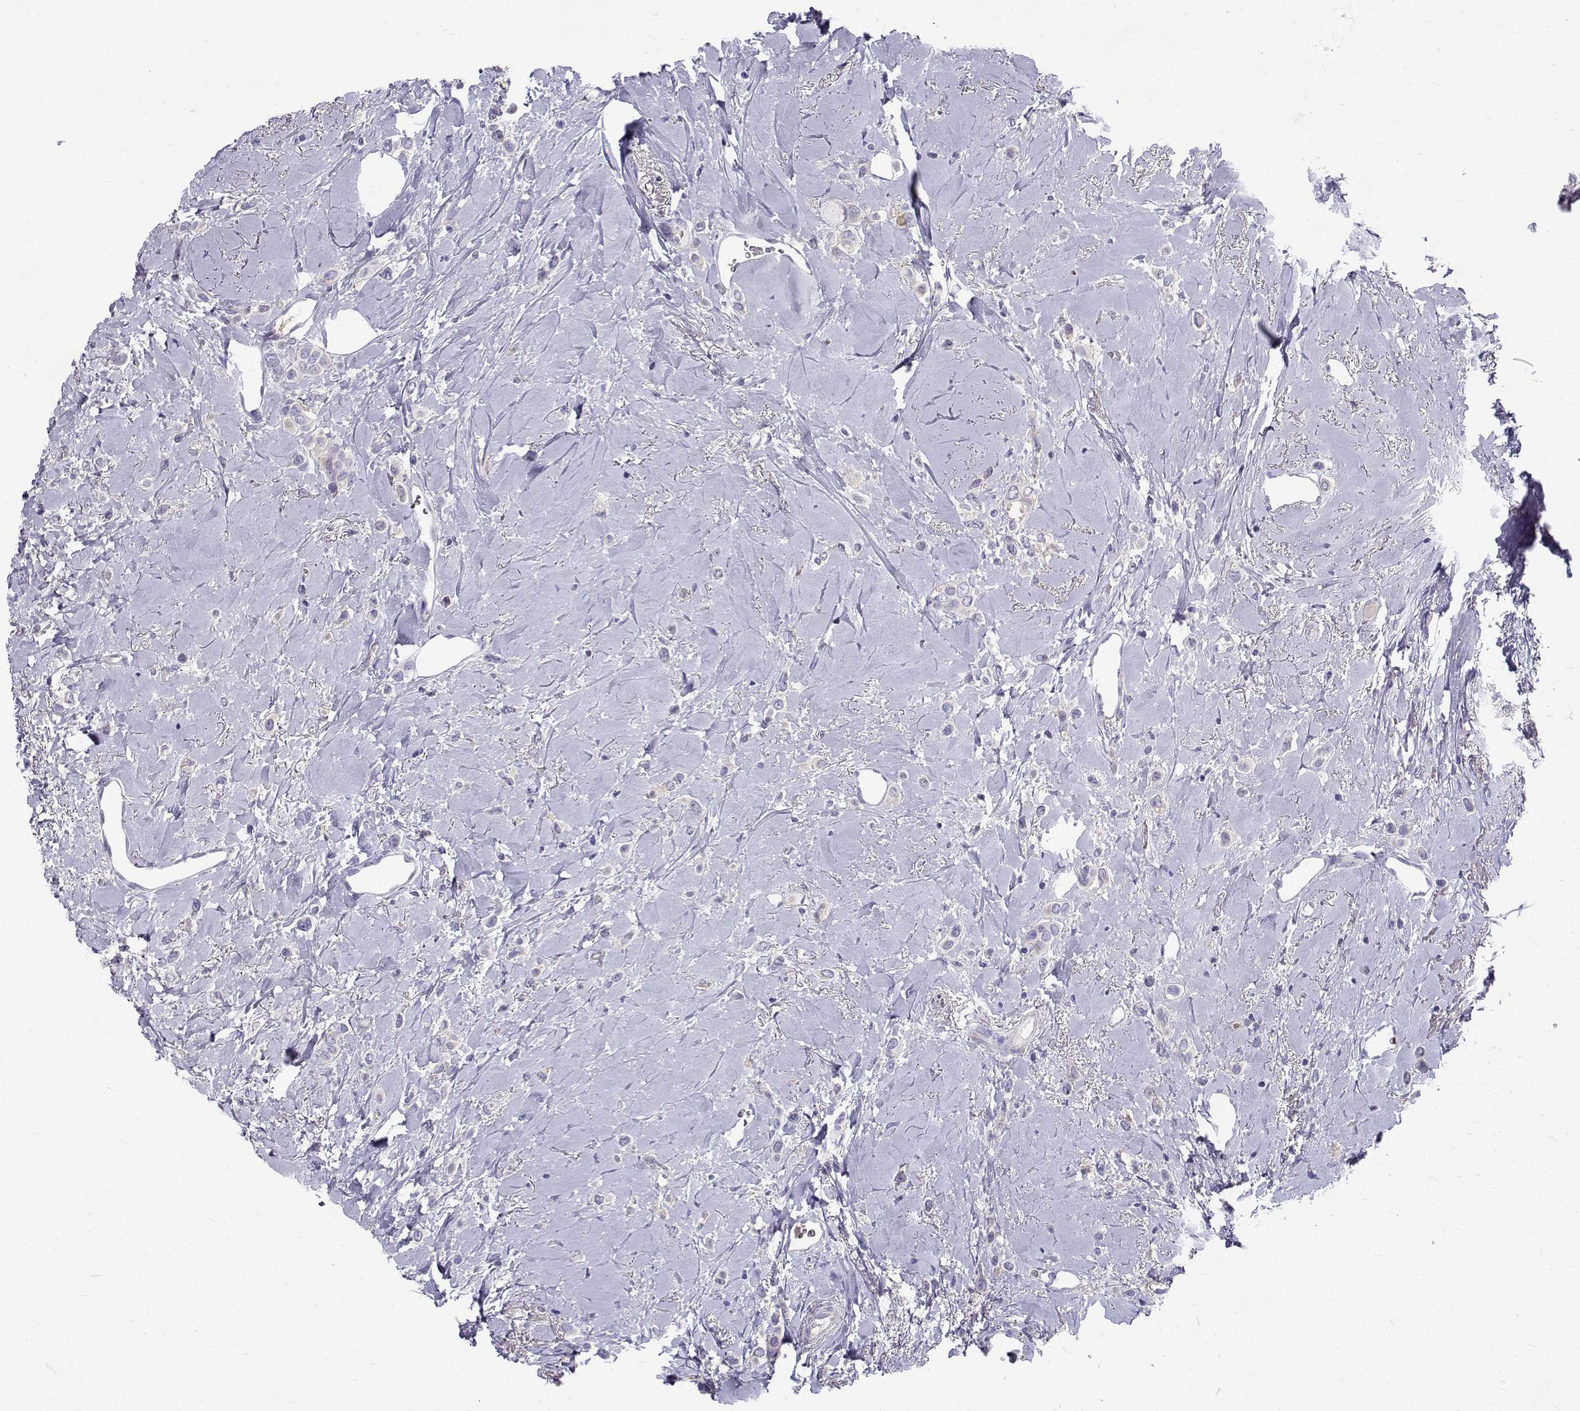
{"staining": {"intensity": "negative", "quantity": "none", "location": "none"}, "tissue": "breast cancer", "cell_type": "Tumor cells", "image_type": "cancer", "snomed": [{"axis": "morphology", "description": "Lobular carcinoma"}, {"axis": "topography", "description": "Breast"}], "caption": "High power microscopy histopathology image of an immunohistochemistry (IHC) micrograph of breast lobular carcinoma, revealing no significant expression in tumor cells. The staining is performed using DAB brown chromogen with nuclei counter-stained in using hematoxylin.", "gene": "IGSF1", "patient": {"sex": "female", "age": 66}}